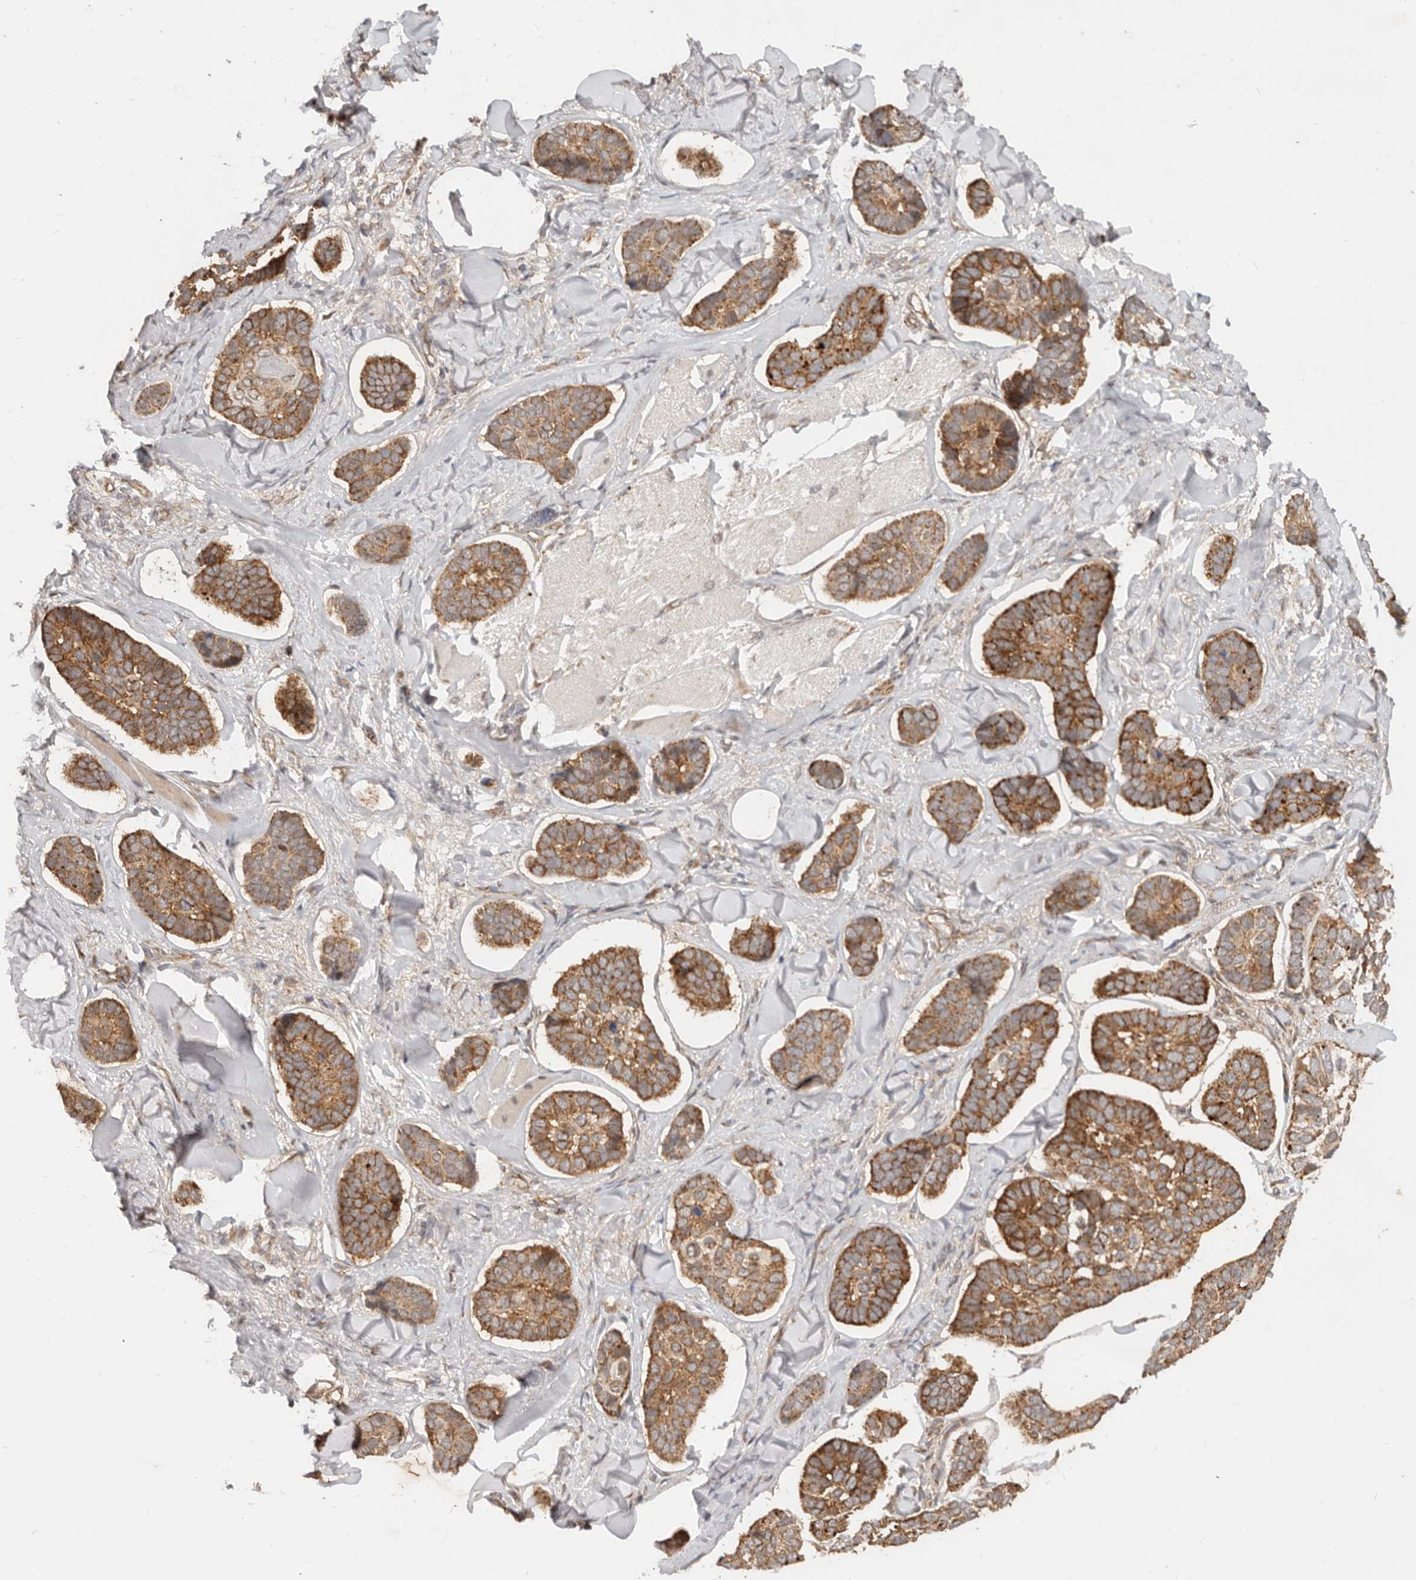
{"staining": {"intensity": "moderate", "quantity": ">75%", "location": "cytoplasmic/membranous"}, "tissue": "skin cancer", "cell_type": "Tumor cells", "image_type": "cancer", "snomed": [{"axis": "morphology", "description": "Basal cell carcinoma"}, {"axis": "topography", "description": "Skin"}], "caption": "Immunohistochemical staining of skin cancer exhibits medium levels of moderate cytoplasmic/membranous protein positivity in approximately >75% of tumor cells.", "gene": "USP49", "patient": {"sex": "male", "age": 62}}